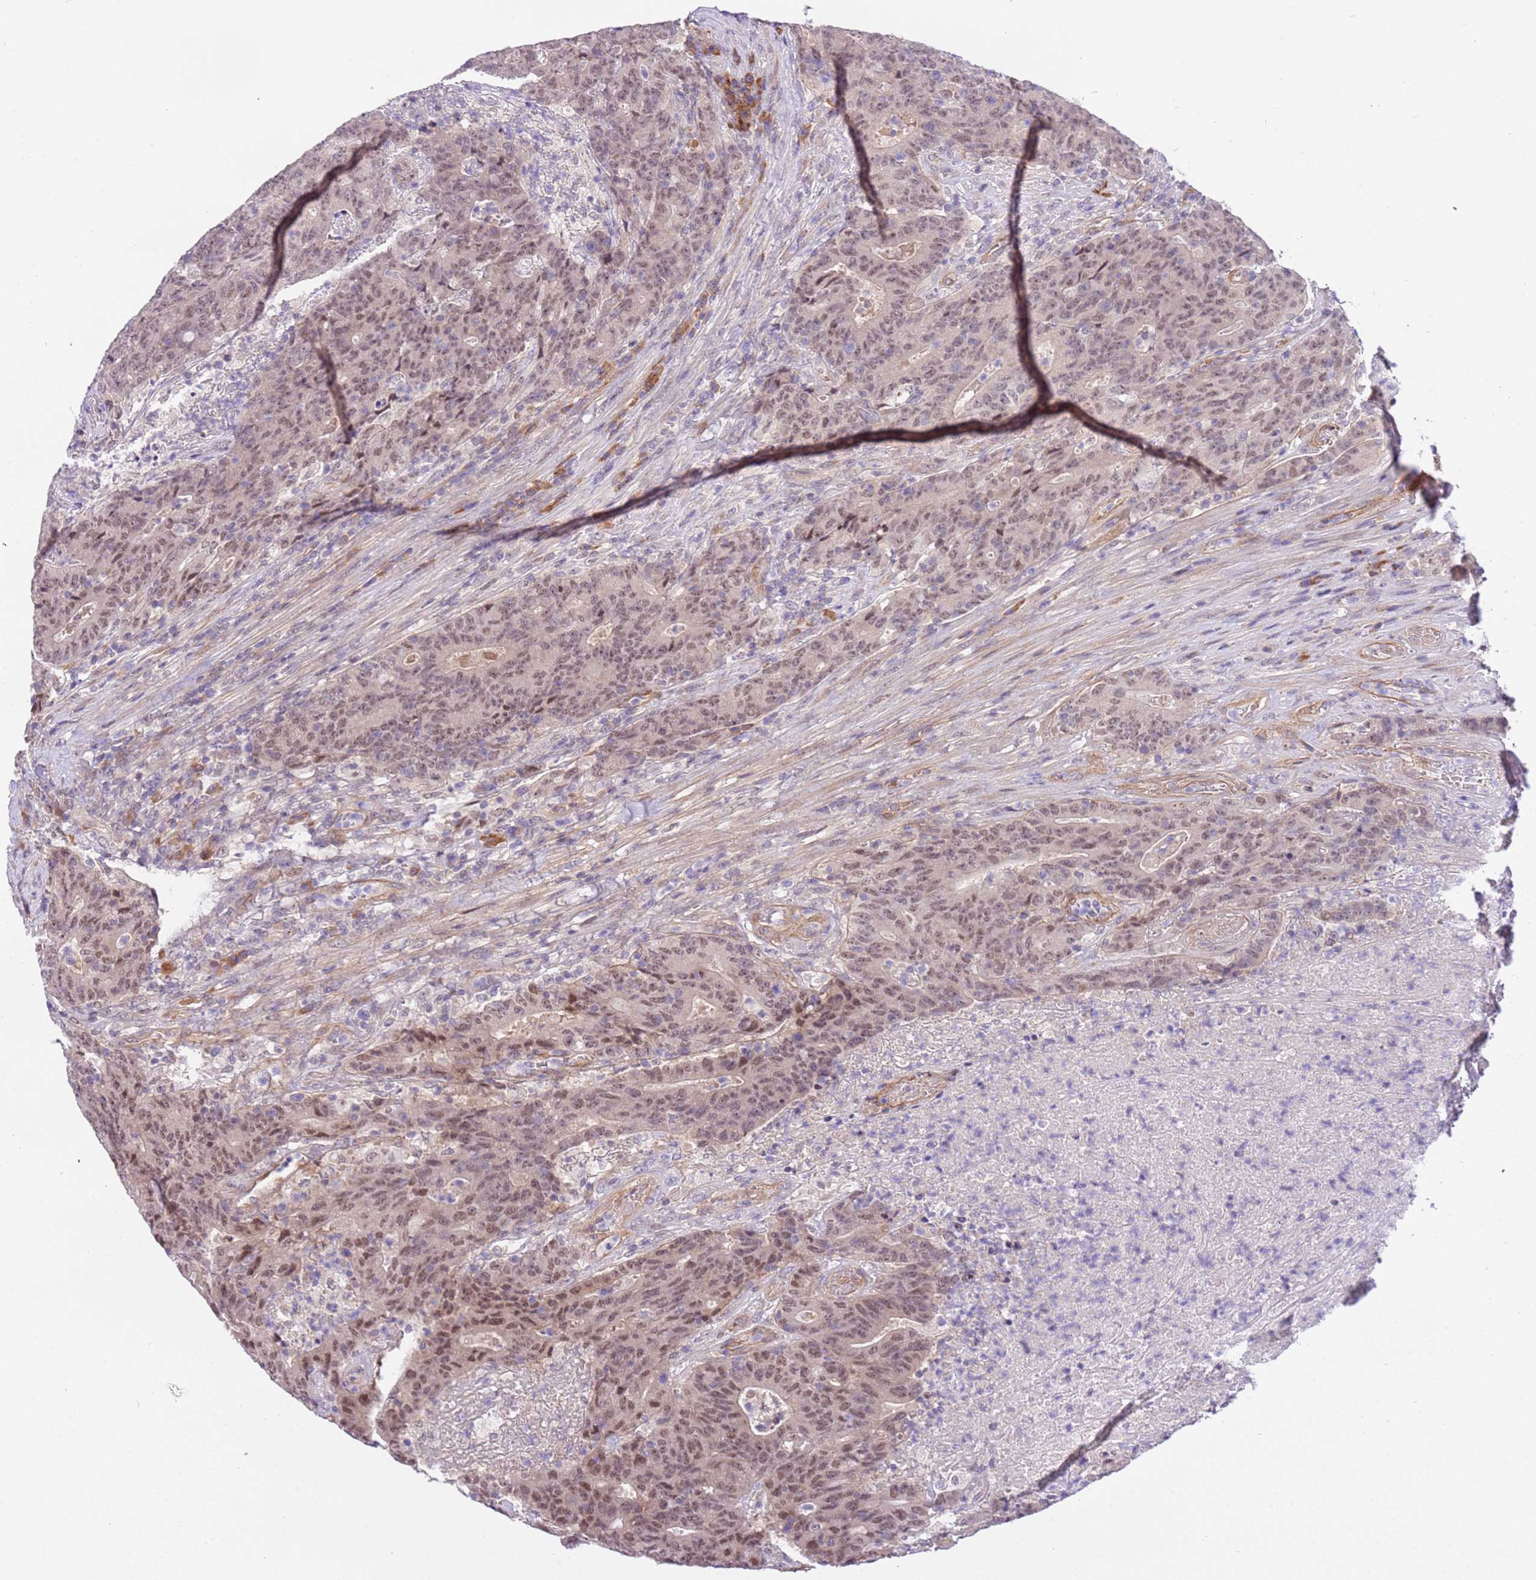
{"staining": {"intensity": "weak", "quantity": ">75%", "location": "nuclear"}, "tissue": "colorectal cancer", "cell_type": "Tumor cells", "image_type": "cancer", "snomed": [{"axis": "morphology", "description": "Adenocarcinoma, NOS"}, {"axis": "topography", "description": "Colon"}], "caption": "DAB immunohistochemical staining of colorectal cancer exhibits weak nuclear protein expression in approximately >75% of tumor cells. (DAB IHC with brightfield microscopy, high magnification).", "gene": "MAGEF1", "patient": {"sex": "female", "age": 75}}